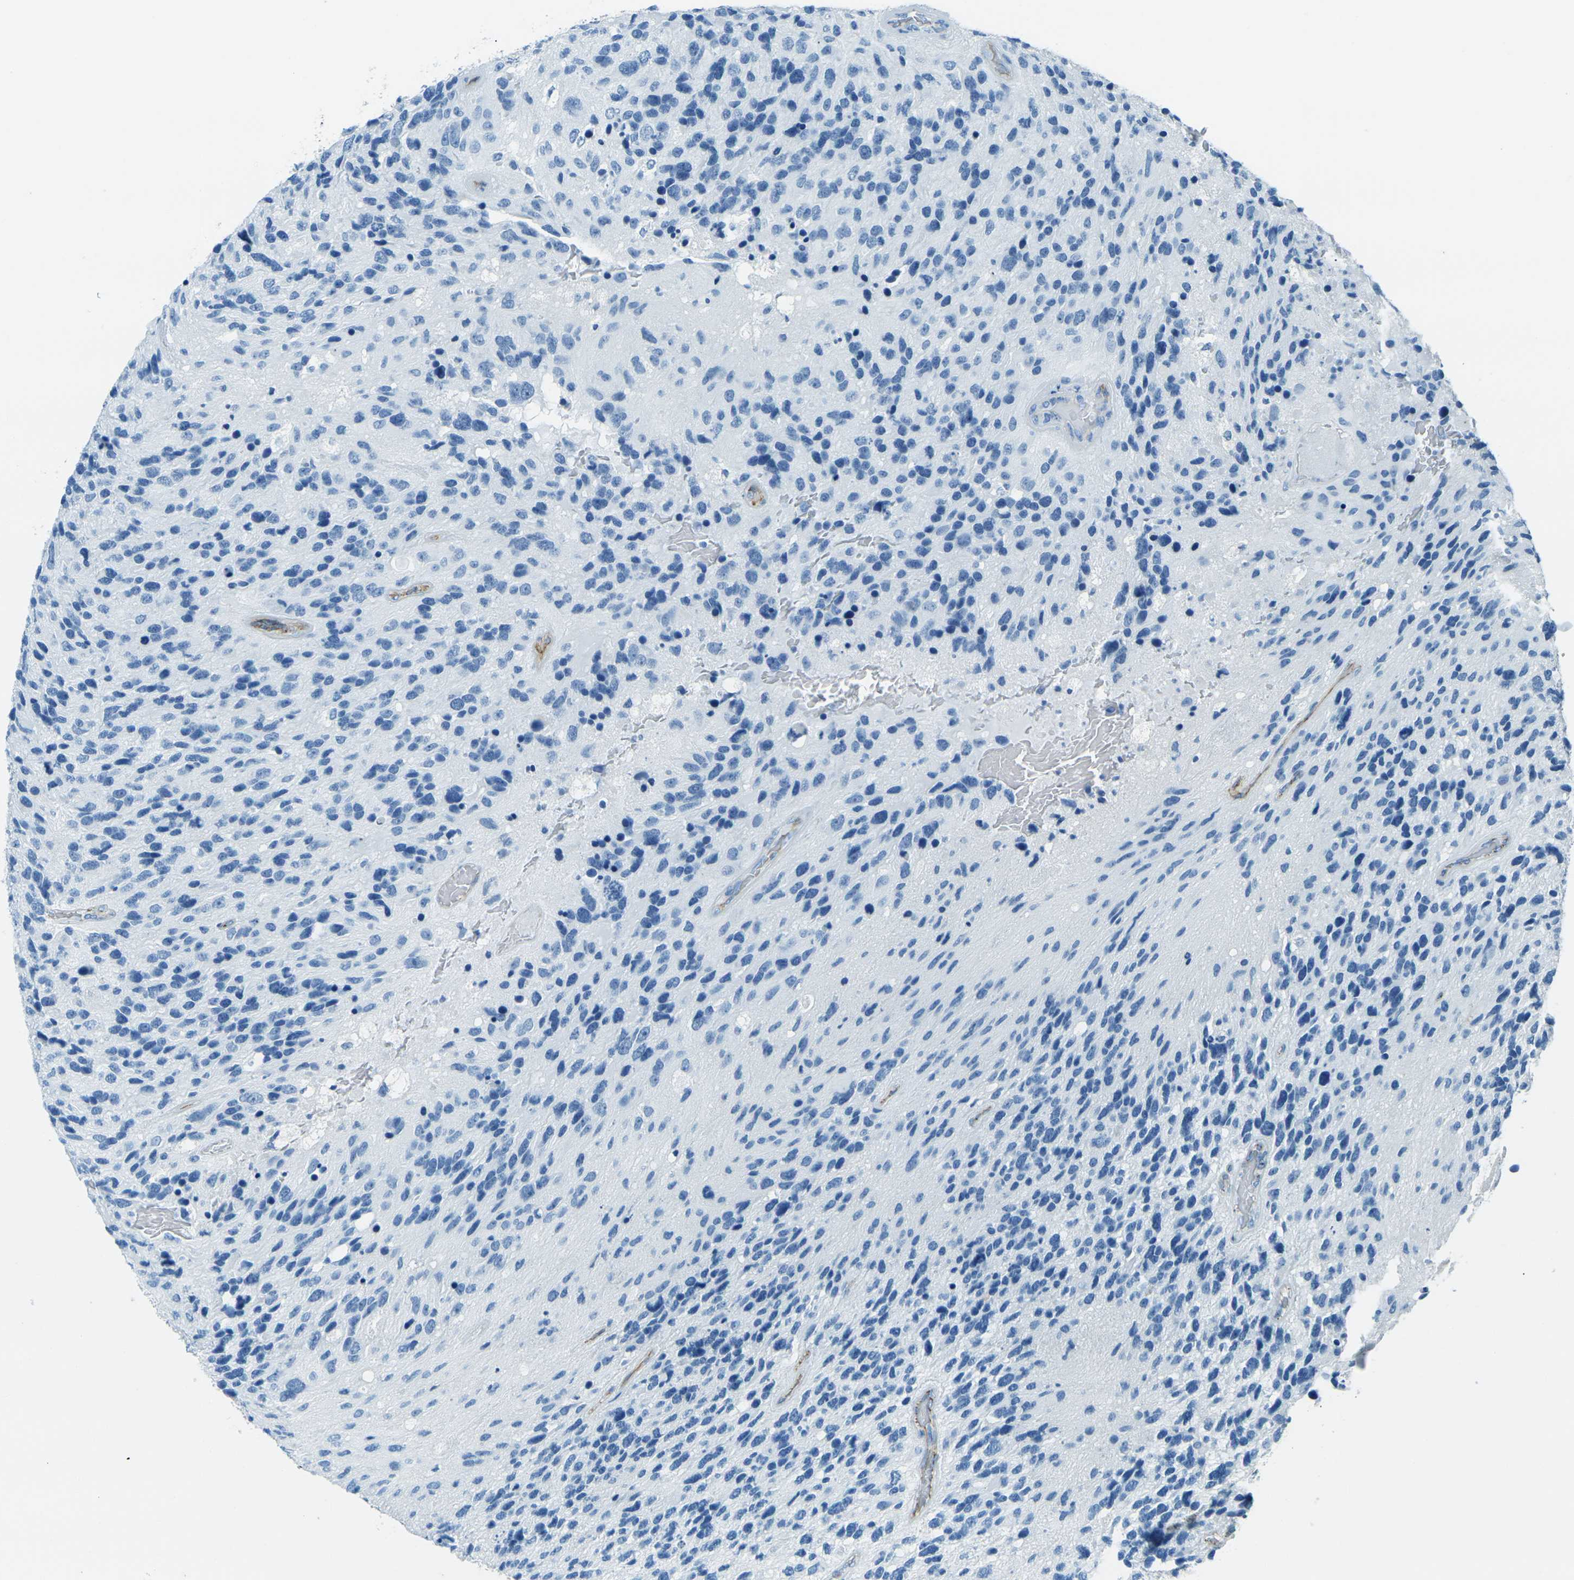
{"staining": {"intensity": "negative", "quantity": "none", "location": "none"}, "tissue": "glioma", "cell_type": "Tumor cells", "image_type": "cancer", "snomed": [{"axis": "morphology", "description": "Glioma, malignant, High grade"}, {"axis": "topography", "description": "Brain"}], "caption": "A photomicrograph of glioma stained for a protein reveals no brown staining in tumor cells. (IHC, brightfield microscopy, high magnification).", "gene": "OCLN", "patient": {"sex": "female", "age": 58}}